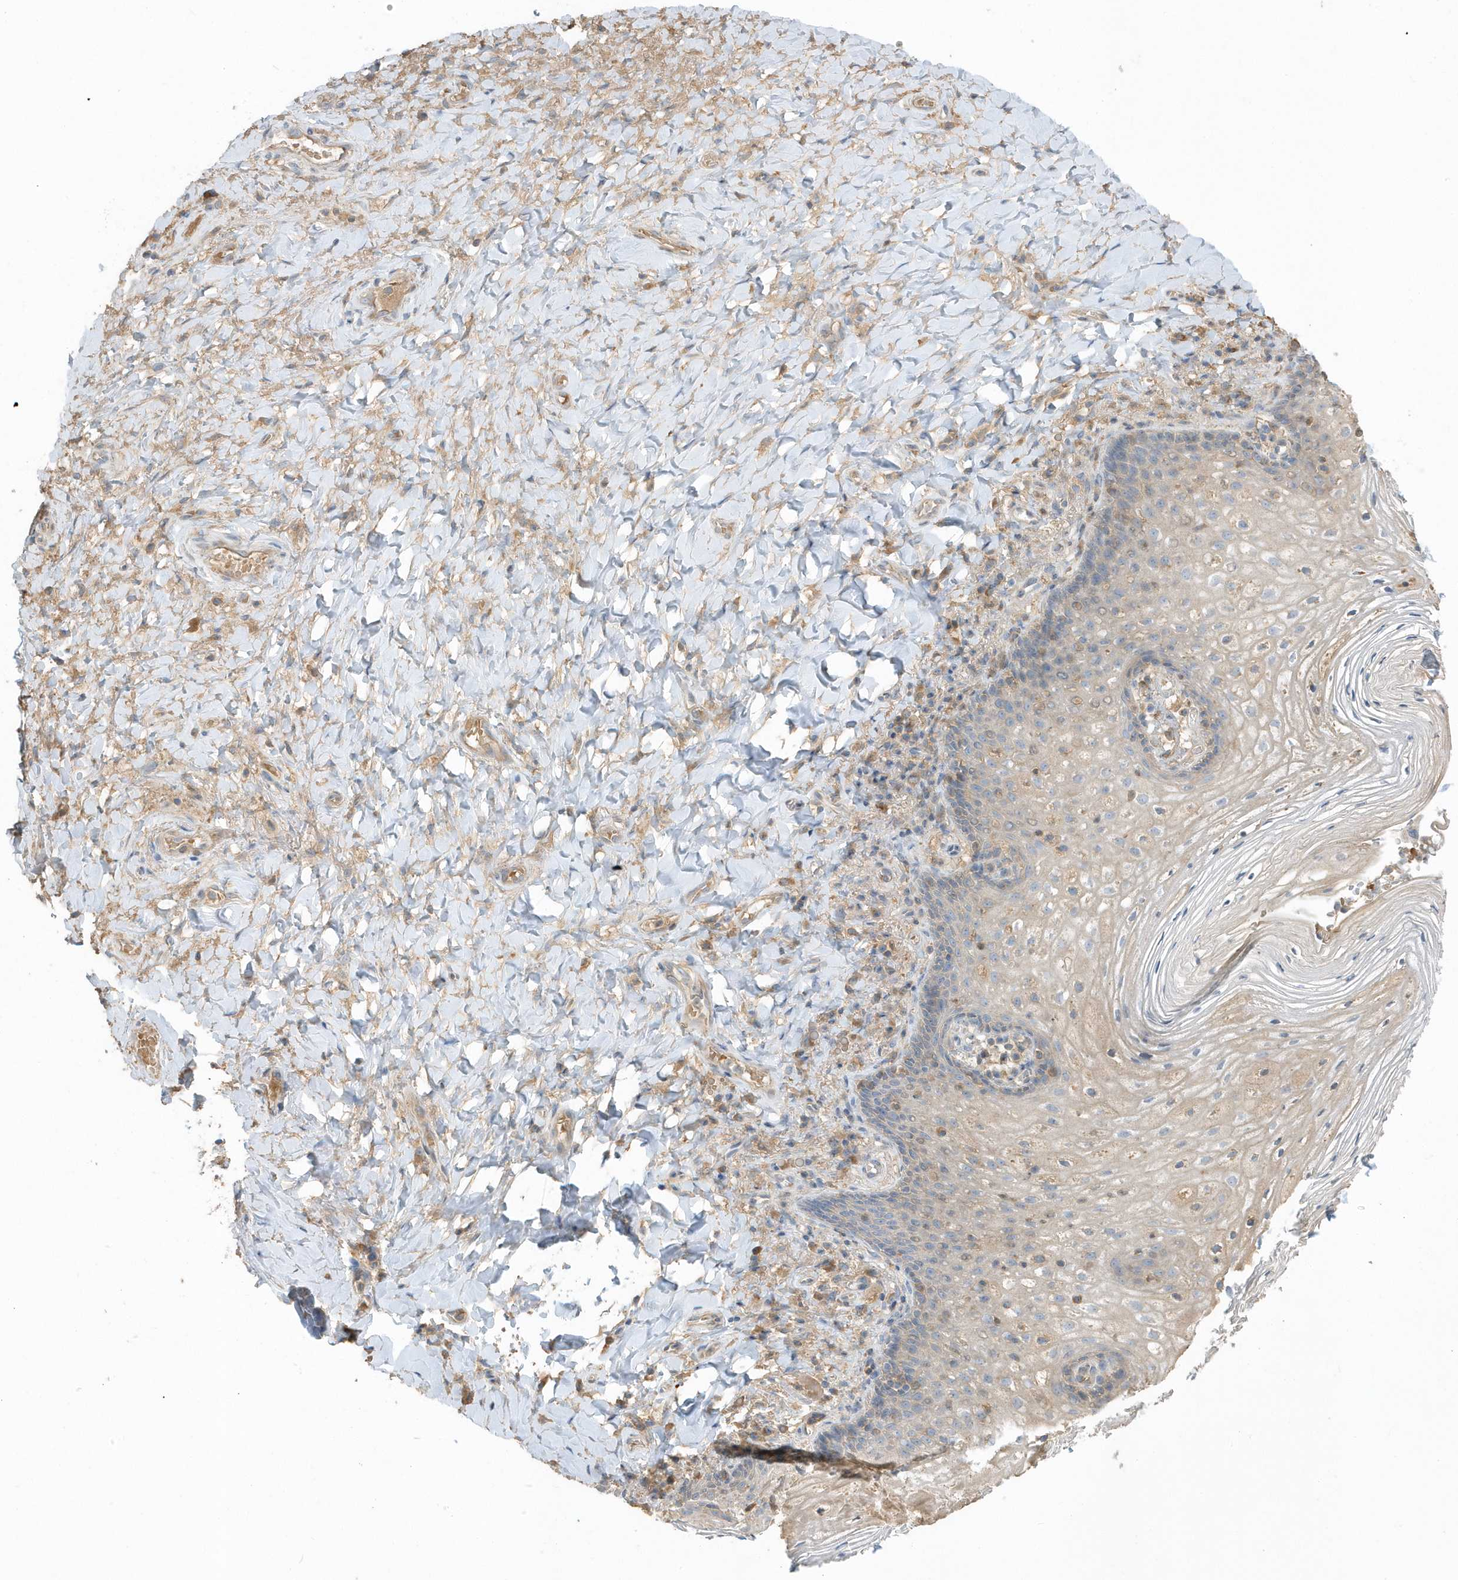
{"staining": {"intensity": "weak", "quantity": "25%-75%", "location": "cytoplasmic/membranous"}, "tissue": "vagina", "cell_type": "Squamous epithelial cells", "image_type": "normal", "snomed": [{"axis": "morphology", "description": "Normal tissue, NOS"}, {"axis": "topography", "description": "Vagina"}], "caption": "Immunohistochemical staining of benign human vagina reveals weak cytoplasmic/membranous protein staining in about 25%-75% of squamous epithelial cells. (DAB (3,3'-diaminobenzidine) = brown stain, brightfield microscopy at high magnification).", "gene": "USP53", "patient": {"sex": "female", "age": 60}}